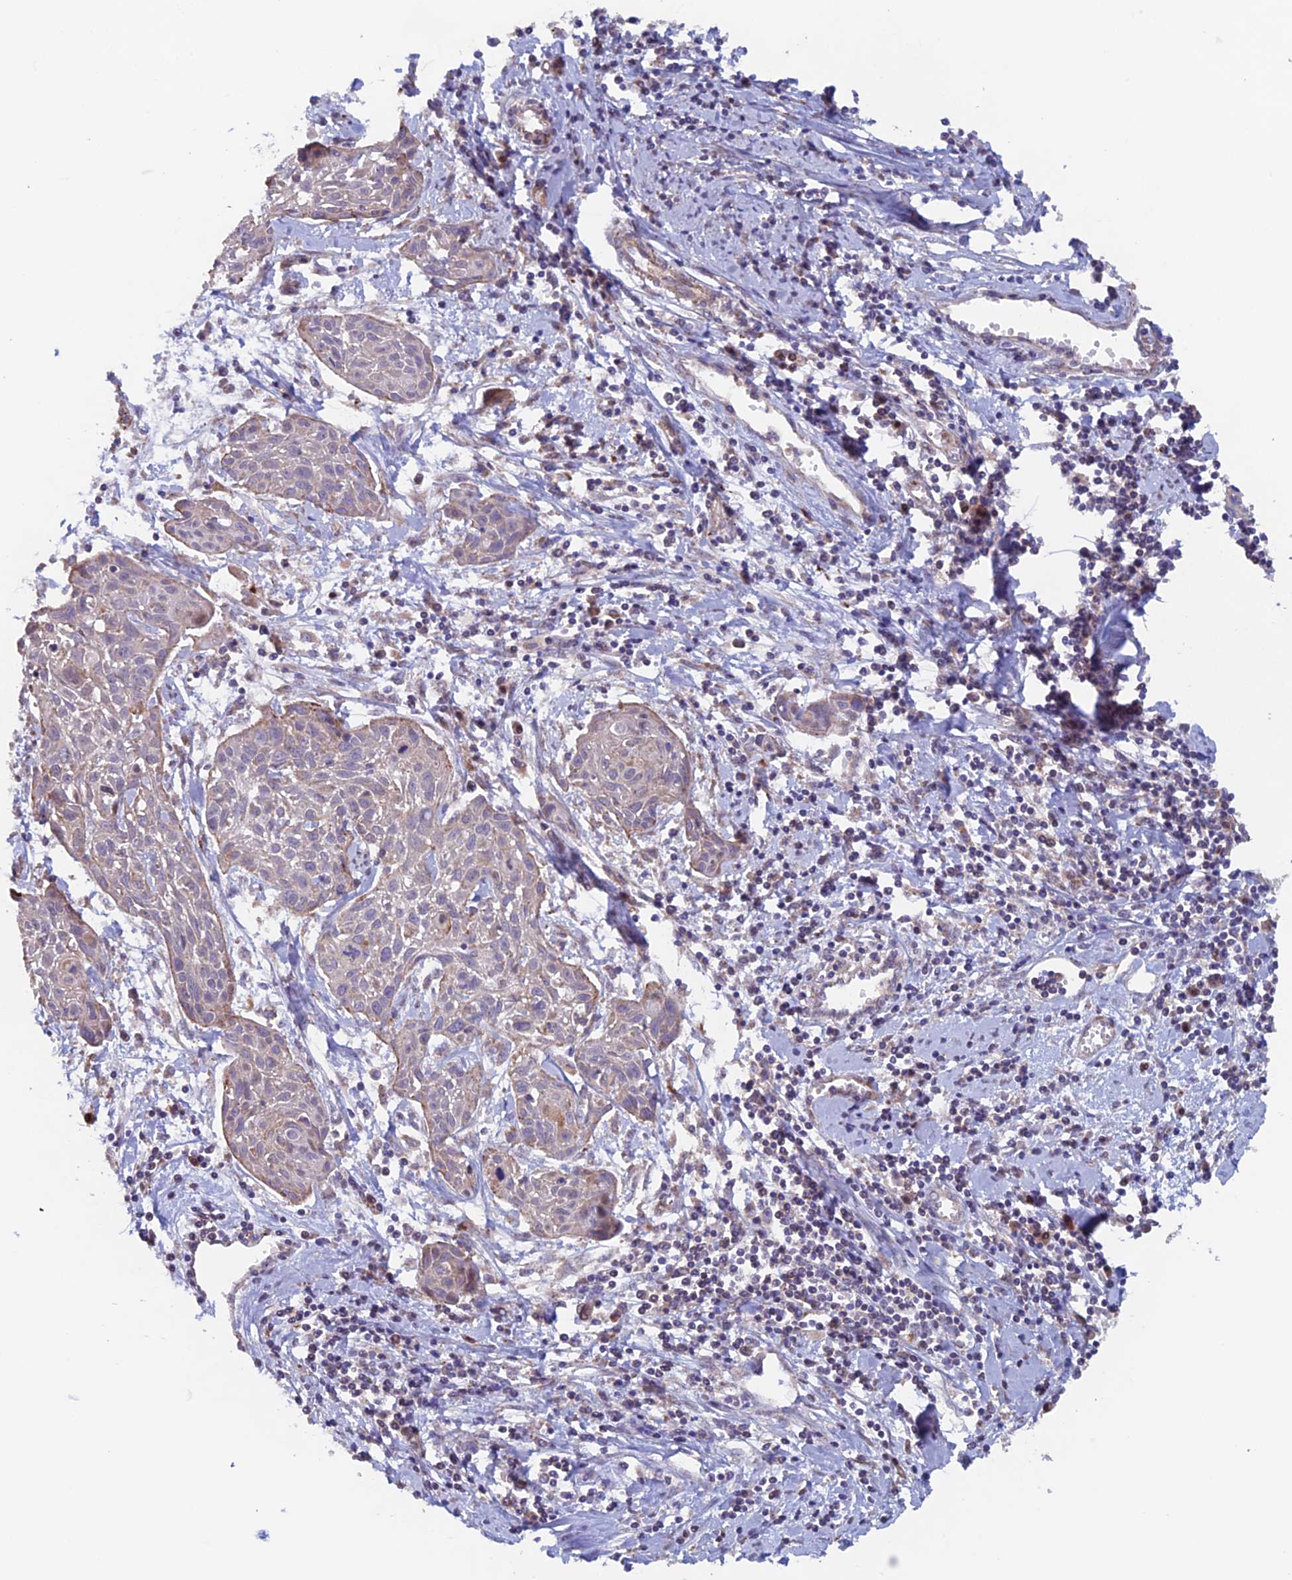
{"staining": {"intensity": "weak", "quantity": "<25%", "location": "cytoplasmic/membranous"}, "tissue": "cervical cancer", "cell_type": "Tumor cells", "image_type": "cancer", "snomed": [{"axis": "morphology", "description": "Squamous cell carcinoma, NOS"}, {"axis": "topography", "description": "Cervix"}], "caption": "Immunohistochemical staining of cervical squamous cell carcinoma exhibits no significant staining in tumor cells. (Stains: DAB (3,3'-diaminobenzidine) IHC with hematoxylin counter stain, Microscopy: brightfield microscopy at high magnification).", "gene": "MRPL1", "patient": {"sex": "female", "age": 51}}